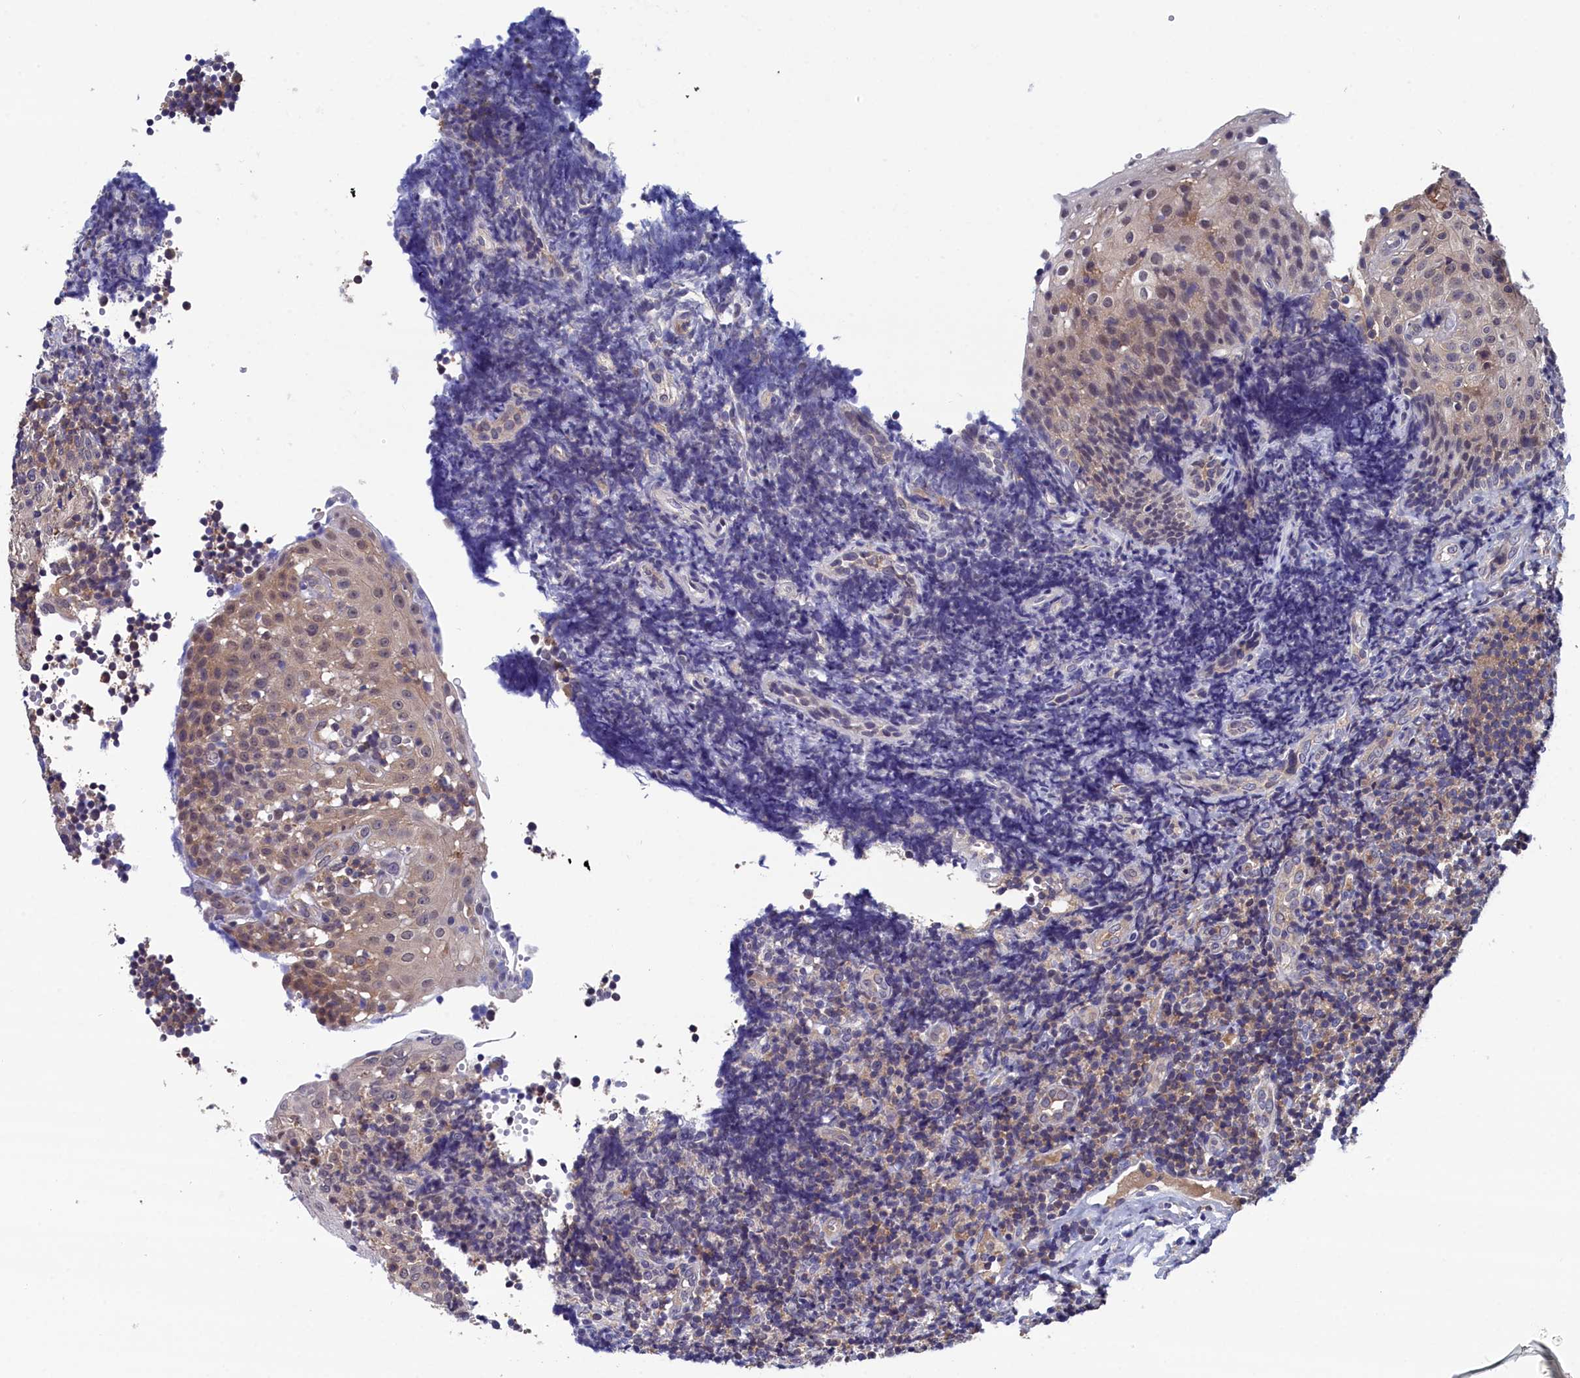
{"staining": {"intensity": "weak", "quantity": ">75%", "location": "cytoplasmic/membranous"}, "tissue": "tonsil", "cell_type": "Germinal center cells", "image_type": "normal", "snomed": [{"axis": "morphology", "description": "Normal tissue, NOS"}, {"axis": "topography", "description": "Tonsil"}], "caption": "A low amount of weak cytoplasmic/membranous positivity is seen in approximately >75% of germinal center cells in normal tonsil. (brown staining indicates protein expression, while blue staining denotes nuclei).", "gene": "PGP", "patient": {"sex": "female", "age": 40}}